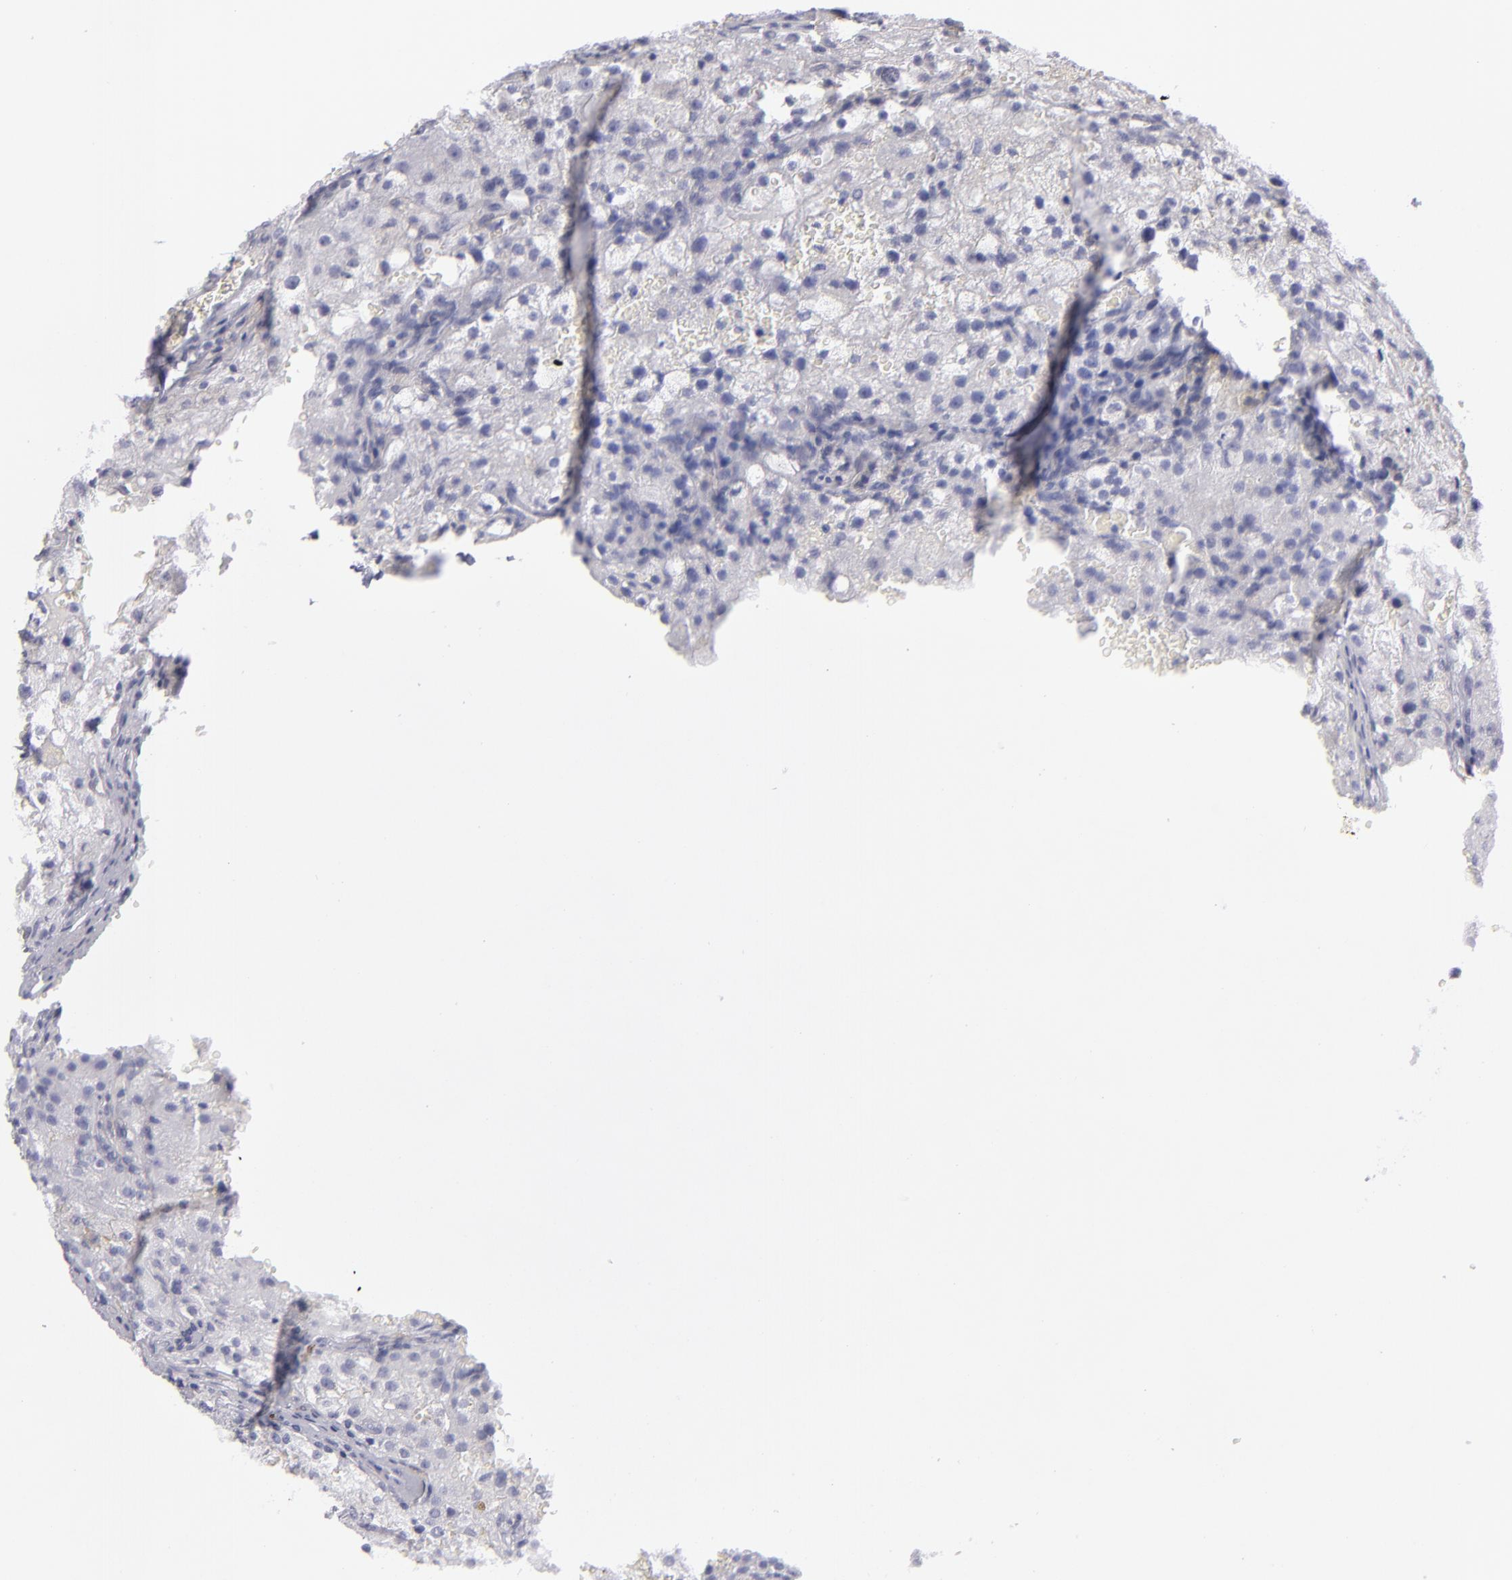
{"staining": {"intensity": "negative", "quantity": "none", "location": "none"}, "tissue": "renal cancer", "cell_type": "Tumor cells", "image_type": "cancer", "snomed": [{"axis": "morphology", "description": "Adenocarcinoma, NOS"}, {"axis": "topography", "description": "Kidney"}], "caption": "IHC micrograph of neoplastic tissue: adenocarcinoma (renal) stained with DAB (3,3'-diaminobenzidine) shows no significant protein expression in tumor cells.", "gene": "MYH11", "patient": {"sex": "female", "age": 74}}